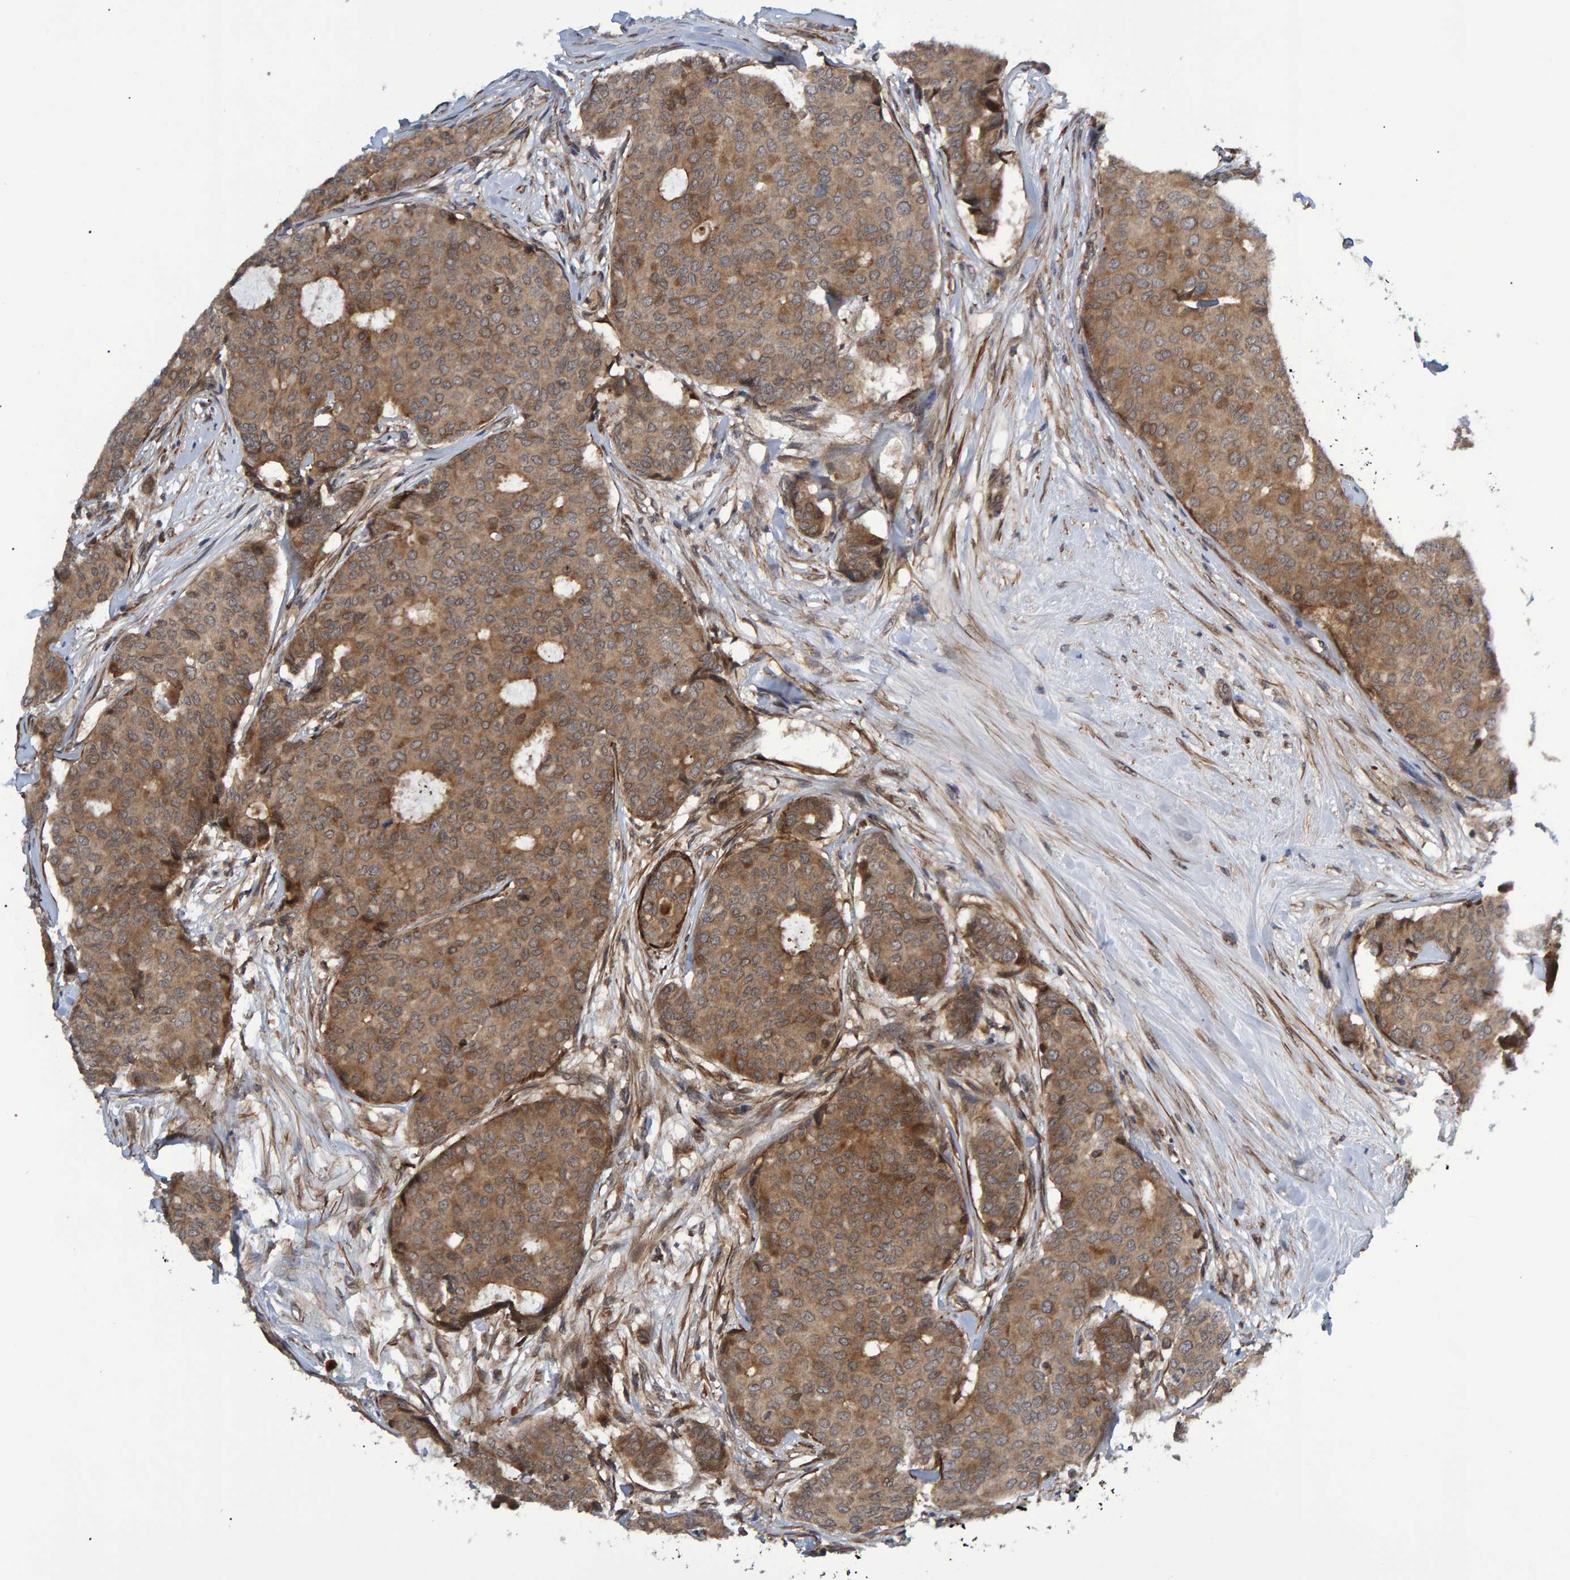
{"staining": {"intensity": "moderate", "quantity": ">75%", "location": "cytoplasmic/membranous"}, "tissue": "breast cancer", "cell_type": "Tumor cells", "image_type": "cancer", "snomed": [{"axis": "morphology", "description": "Duct carcinoma"}, {"axis": "topography", "description": "Breast"}], "caption": "This is an image of immunohistochemistry staining of intraductal carcinoma (breast), which shows moderate staining in the cytoplasmic/membranous of tumor cells.", "gene": "ATP6V1H", "patient": {"sex": "female", "age": 75}}